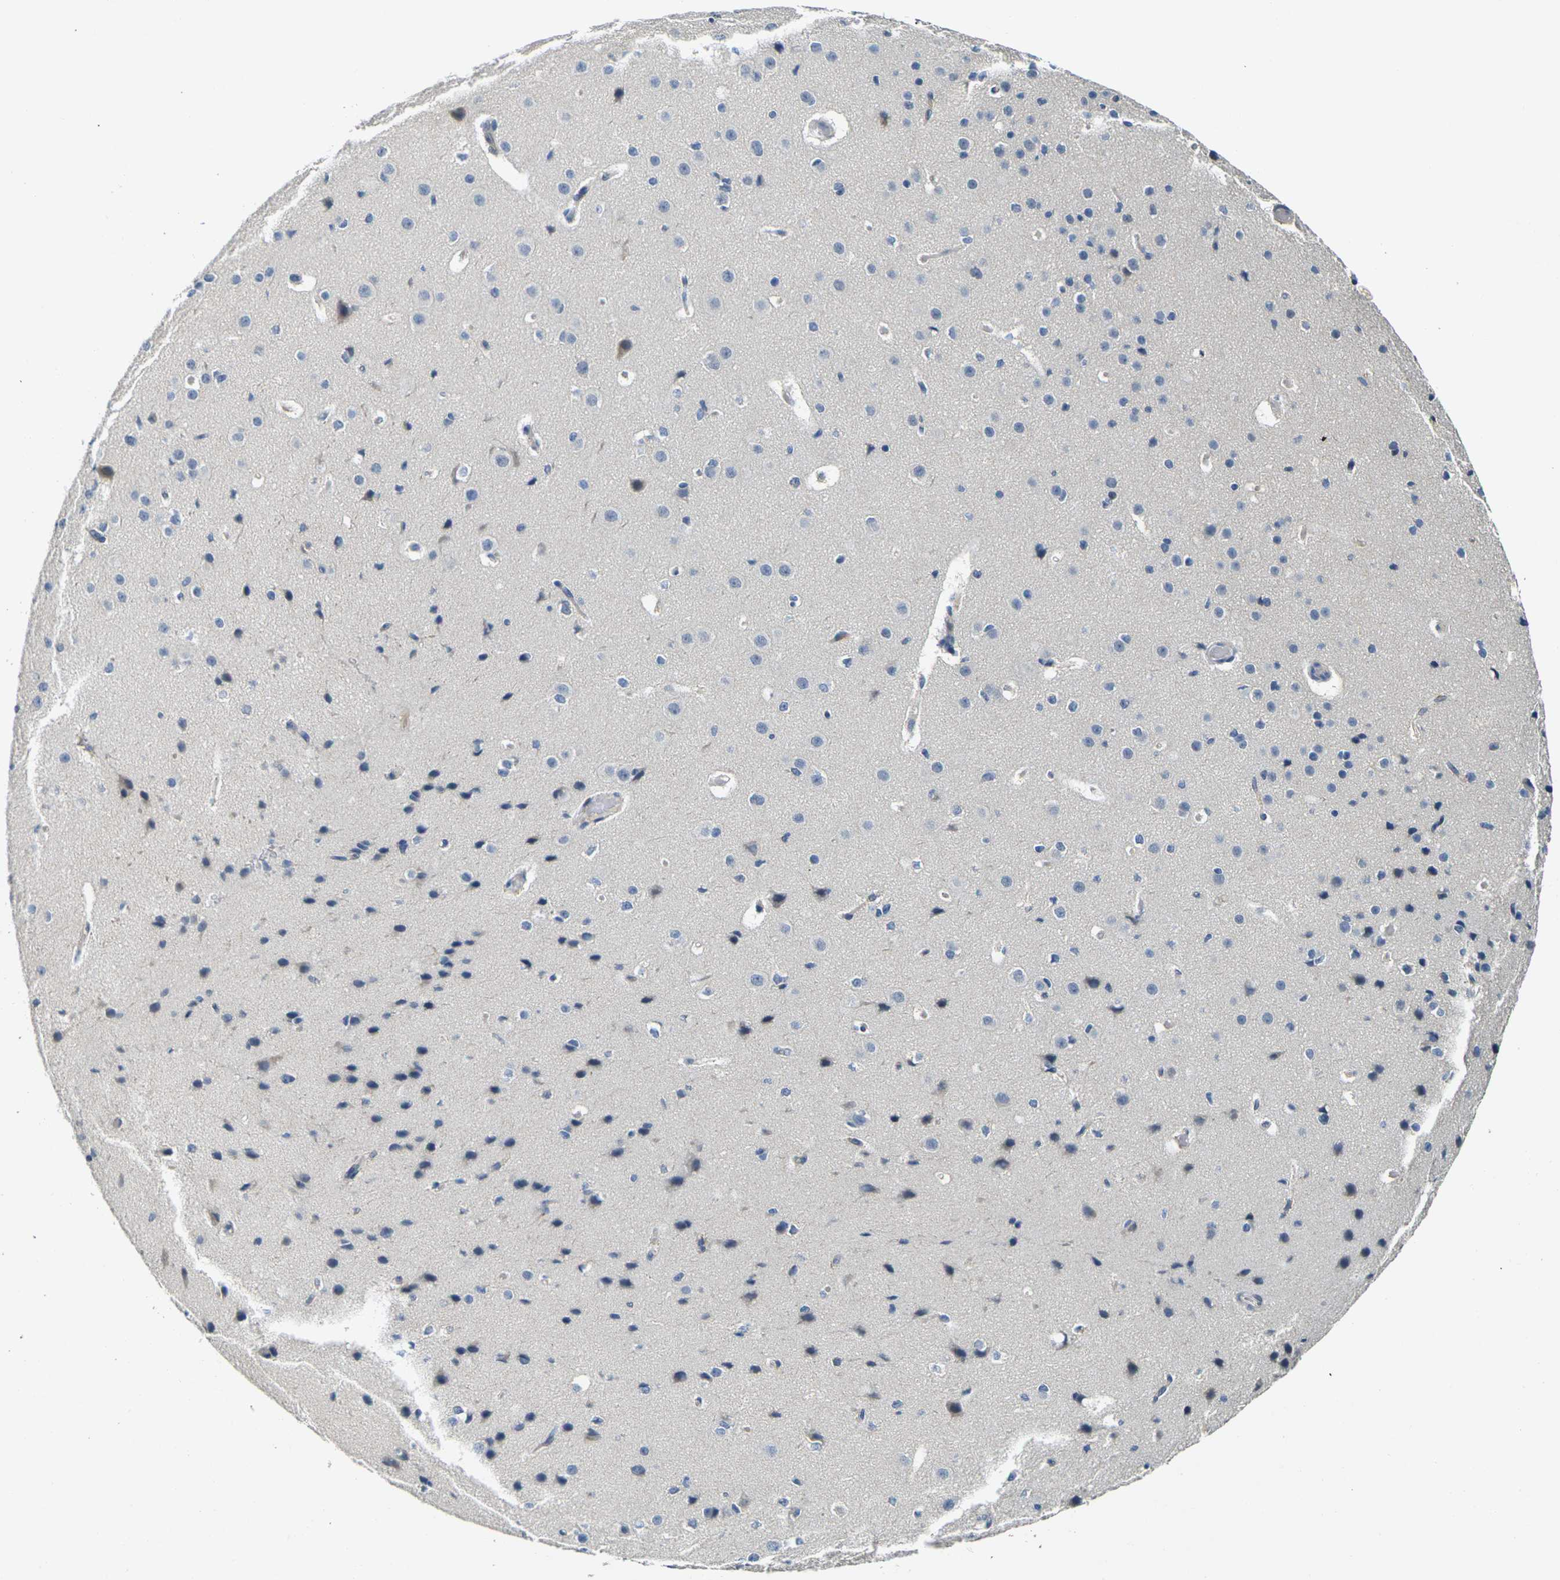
{"staining": {"intensity": "negative", "quantity": "none", "location": "none"}, "tissue": "cerebral cortex", "cell_type": "Endothelial cells", "image_type": "normal", "snomed": [{"axis": "morphology", "description": "Normal tissue, NOS"}, {"axis": "morphology", "description": "Developmental malformation"}, {"axis": "topography", "description": "Cerebral cortex"}], "caption": "Human cerebral cortex stained for a protein using immunohistochemistry reveals no staining in endothelial cells.", "gene": "SHISAL2B", "patient": {"sex": "female", "age": 30}}